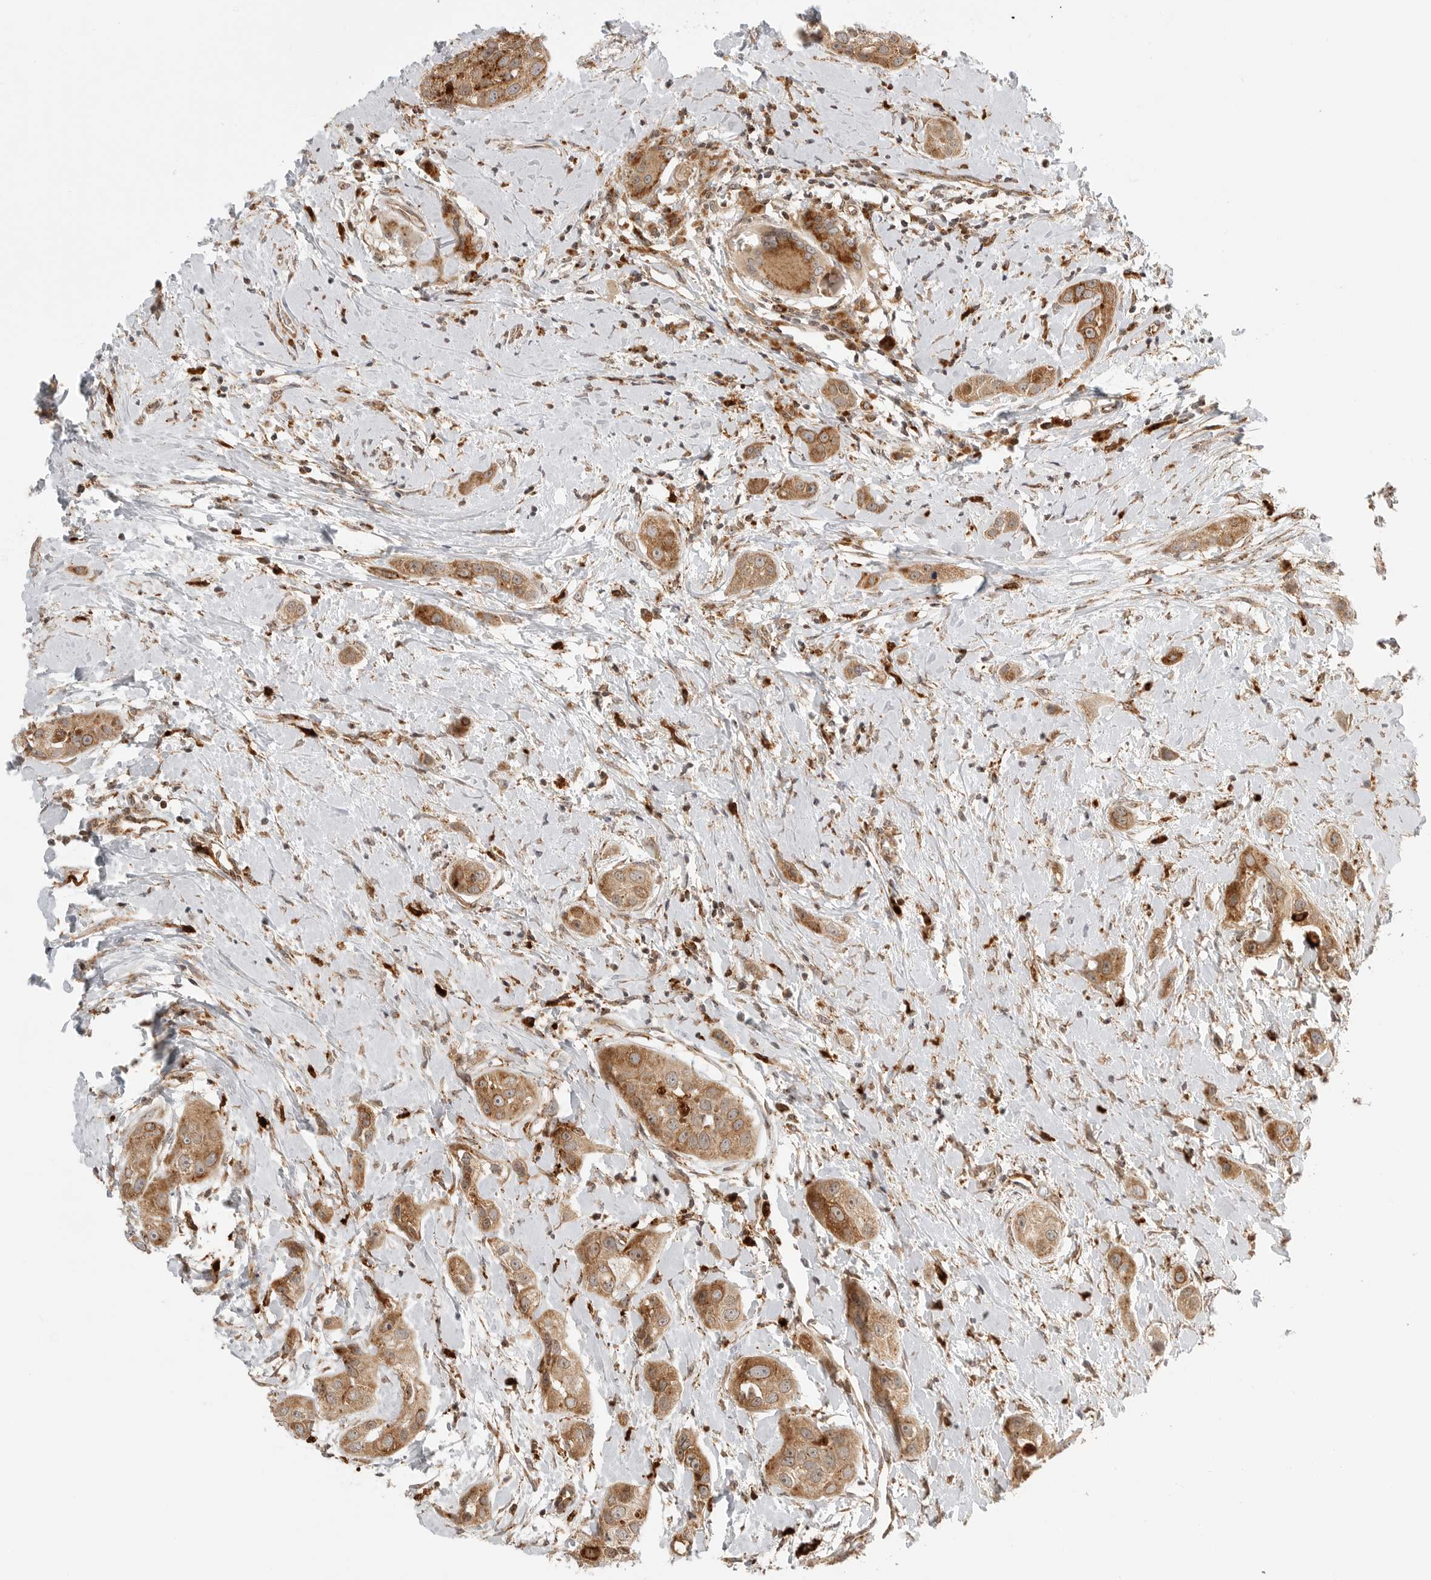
{"staining": {"intensity": "moderate", "quantity": ">75%", "location": "cytoplasmic/membranous"}, "tissue": "head and neck cancer", "cell_type": "Tumor cells", "image_type": "cancer", "snomed": [{"axis": "morphology", "description": "Normal tissue, NOS"}, {"axis": "morphology", "description": "Squamous cell carcinoma, NOS"}, {"axis": "topography", "description": "Skeletal muscle"}, {"axis": "topography", "description": "Head-Neck"}], "caption": "An IHC histopathology image of tumor tissue is shown. Protein staining in brown labels moderate cytoplasmic/membranous positivity in head and neck squamous cell carcinoma within tumor cells. The protein of interest is shown in brown color, while the nuclei are stained blue.", "gene": "IDUA", "patient": {"sex": "male", "age": 51}}